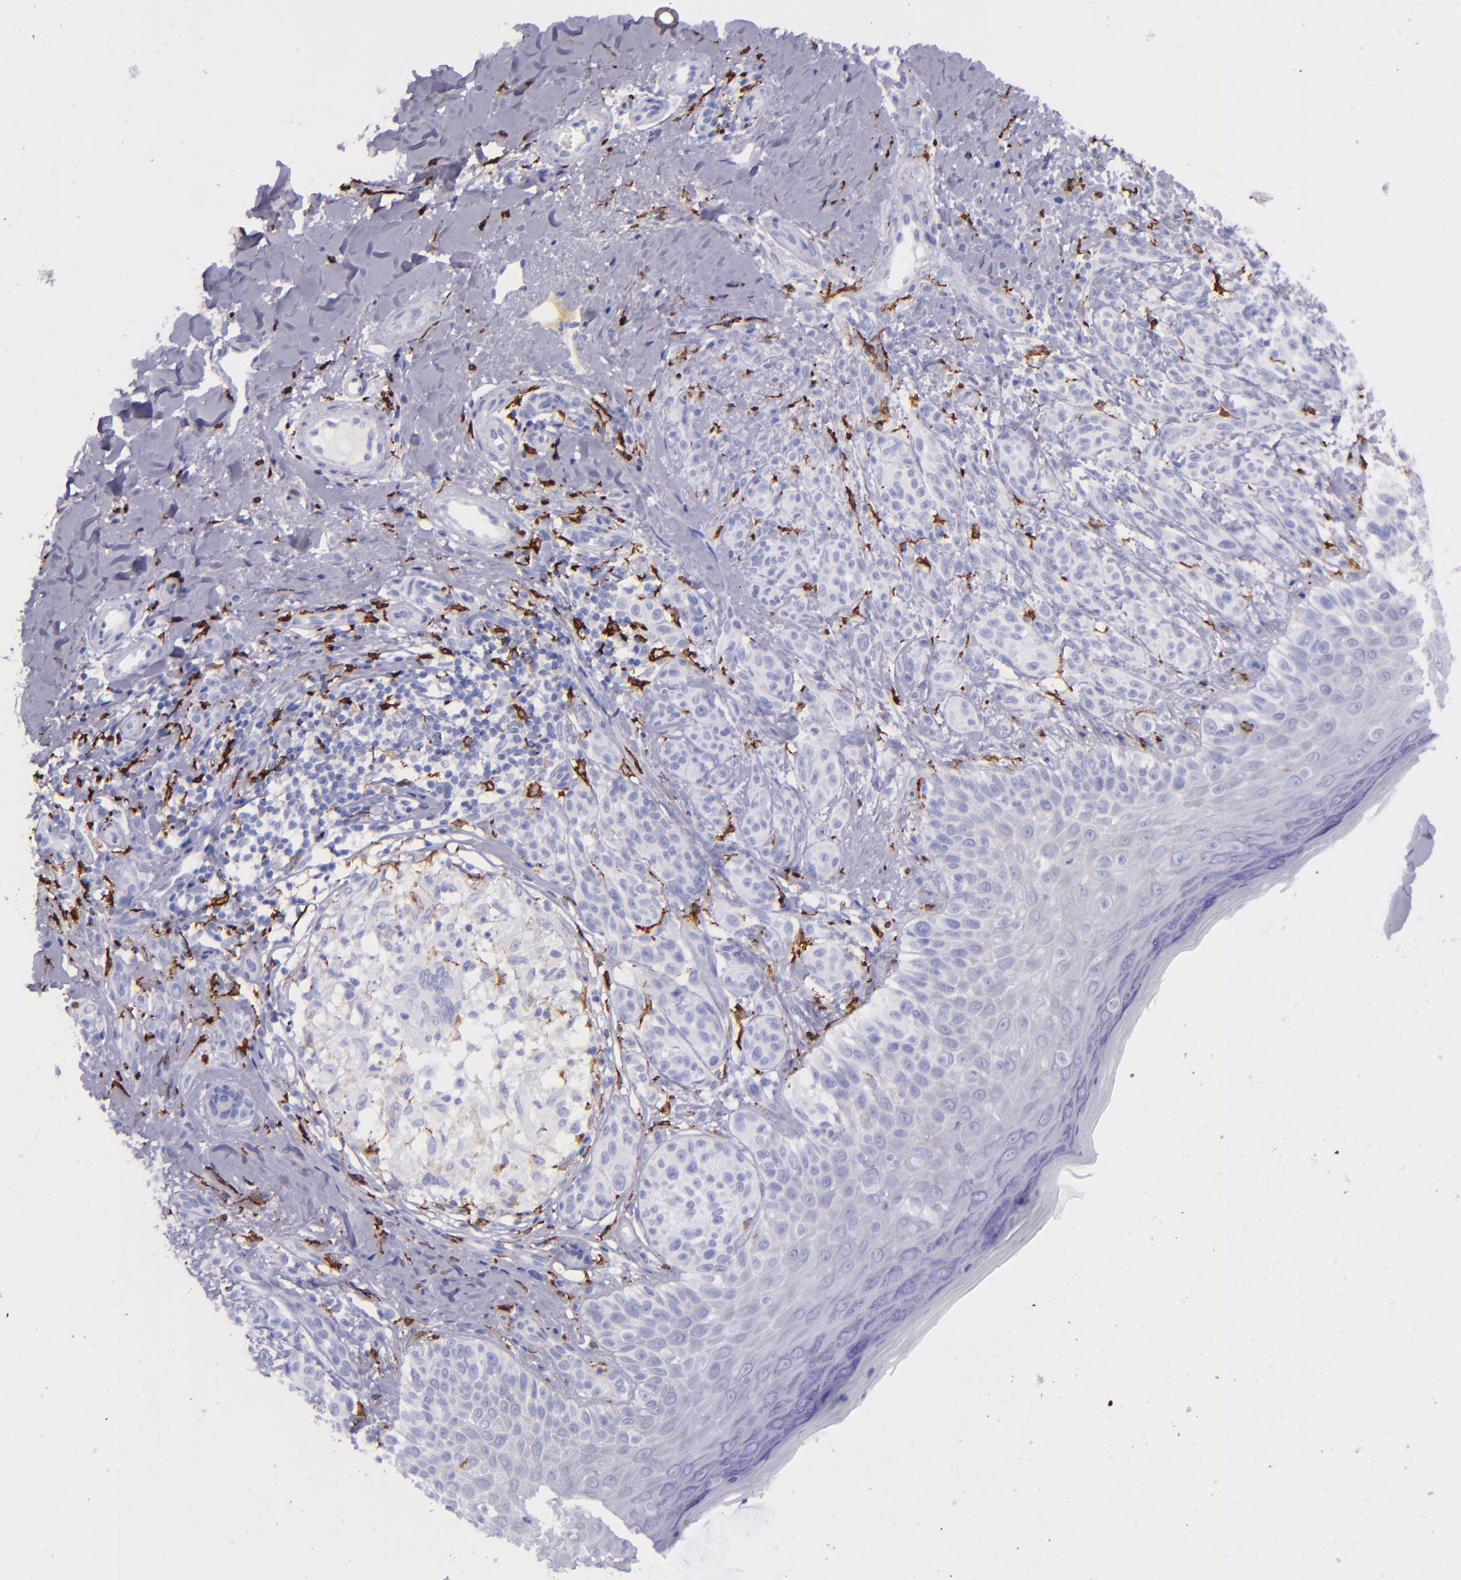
{"staining": {"intensity": "negative", "quantity": "none", "location": "none"}, "tissue": "melanoma", "cell_type": "Tumor cells", "image_type": "cancer", "snomed": [{"axis": "morphology", "description": "Malignant melanoma, NOS"}, {"axis": "topography", "description": "Skin"}], "caption": "An immunohistochemistry (IHC) photomicrograph of melanoma is shown. There is no staining in tumor cells of melanoma.", "gene": "CD163", "patient": {"sex": "male", "age": 57}}